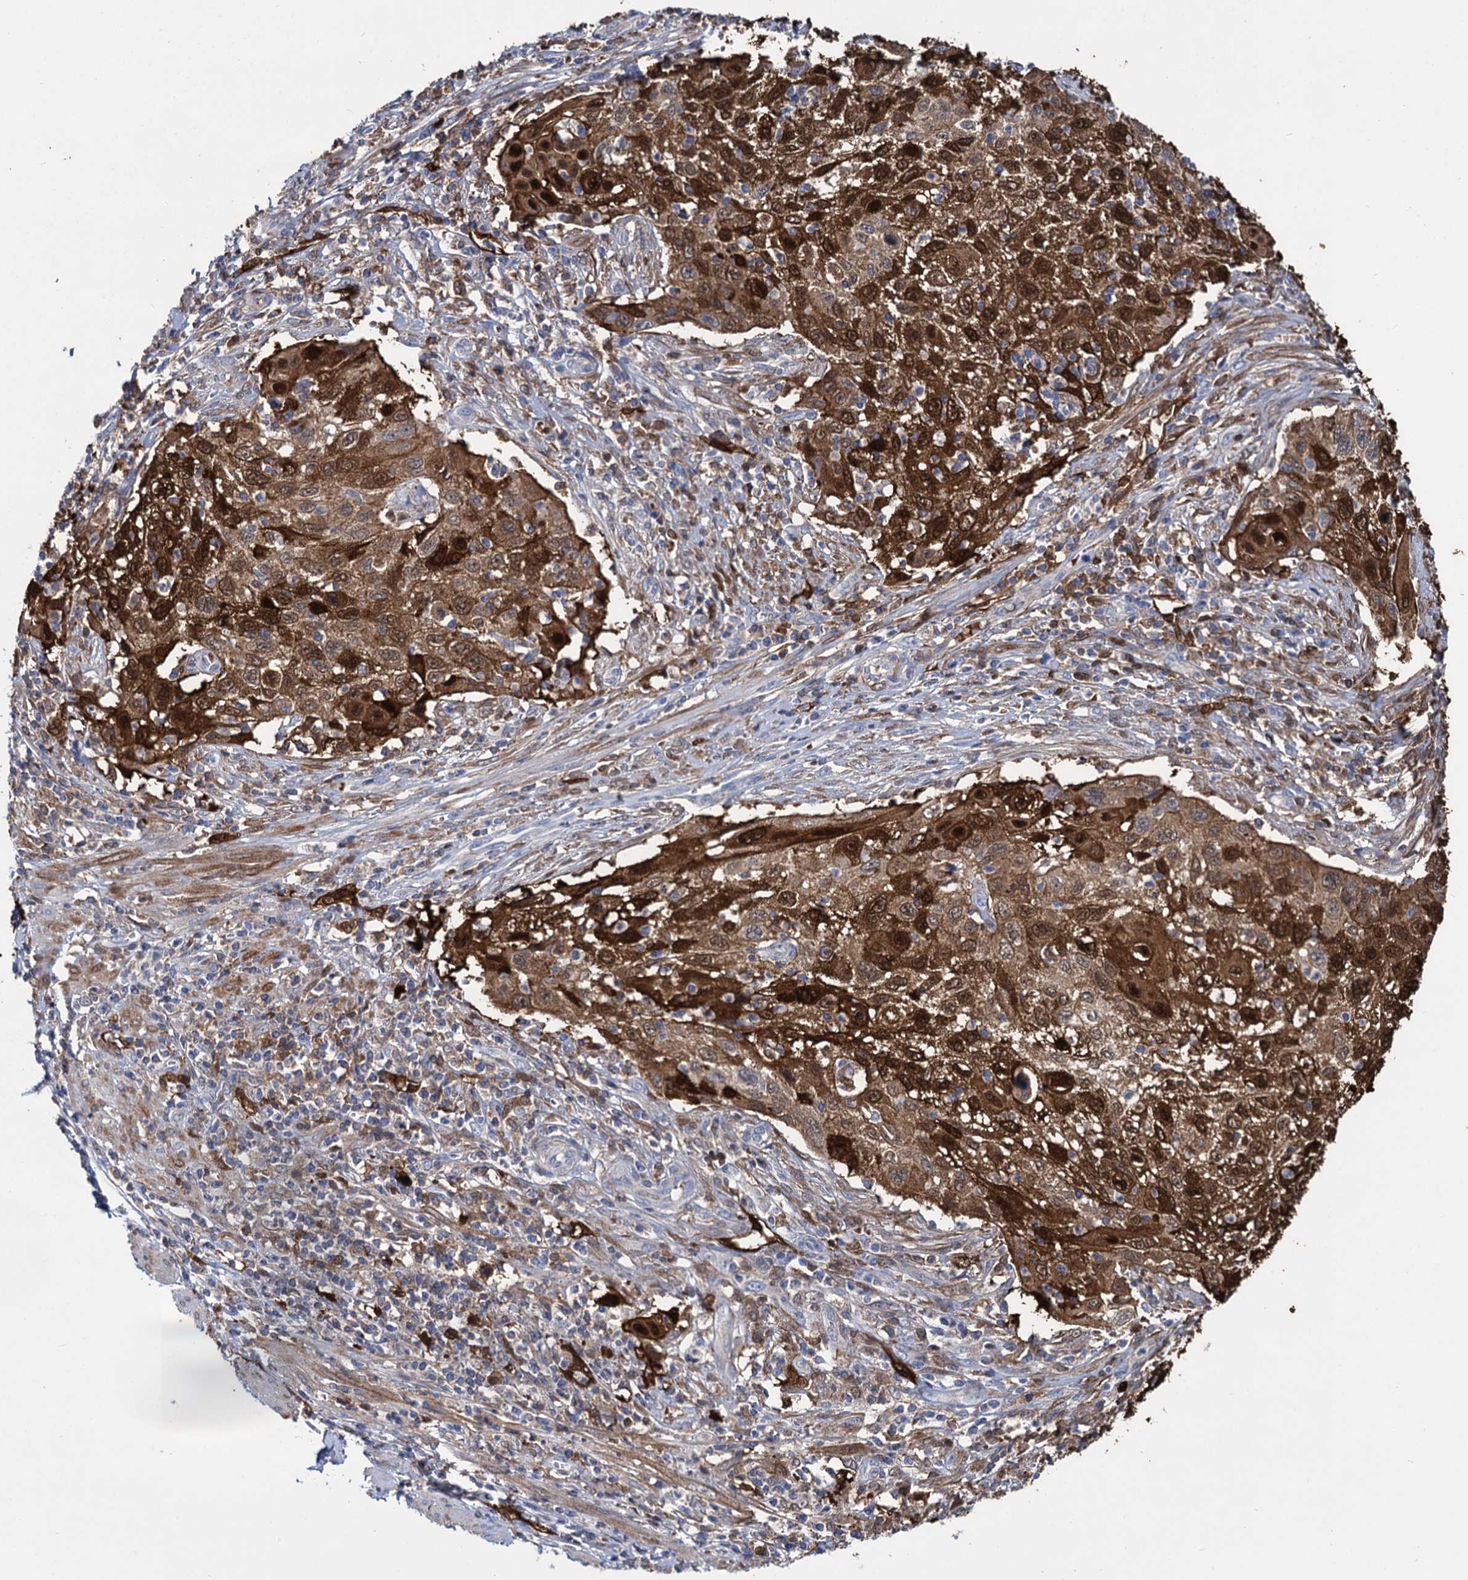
{"staining": {"intensity": "strong", "quantity": ">75%", "location": "cytoplasmic/membranous,nuclear"}, "tissue": "cervical cancer", "cell_type": "Tumor cells", "image_type": "cancer", "snomed": [{"axis": "morphology", "description": "Squamous cell carcinoma, NOS"}, {"axis": "topography", "description": "Cervix"}], "caption": "Protein expression analysis of human cervical cancer (squamous cell carcinoma) reveals strong cytoplasmic/membranous and nuclear expression in approximately >75% of tumor cells.", "gene": "FABP5", "patient": {"sex": "female", "age": 70}}